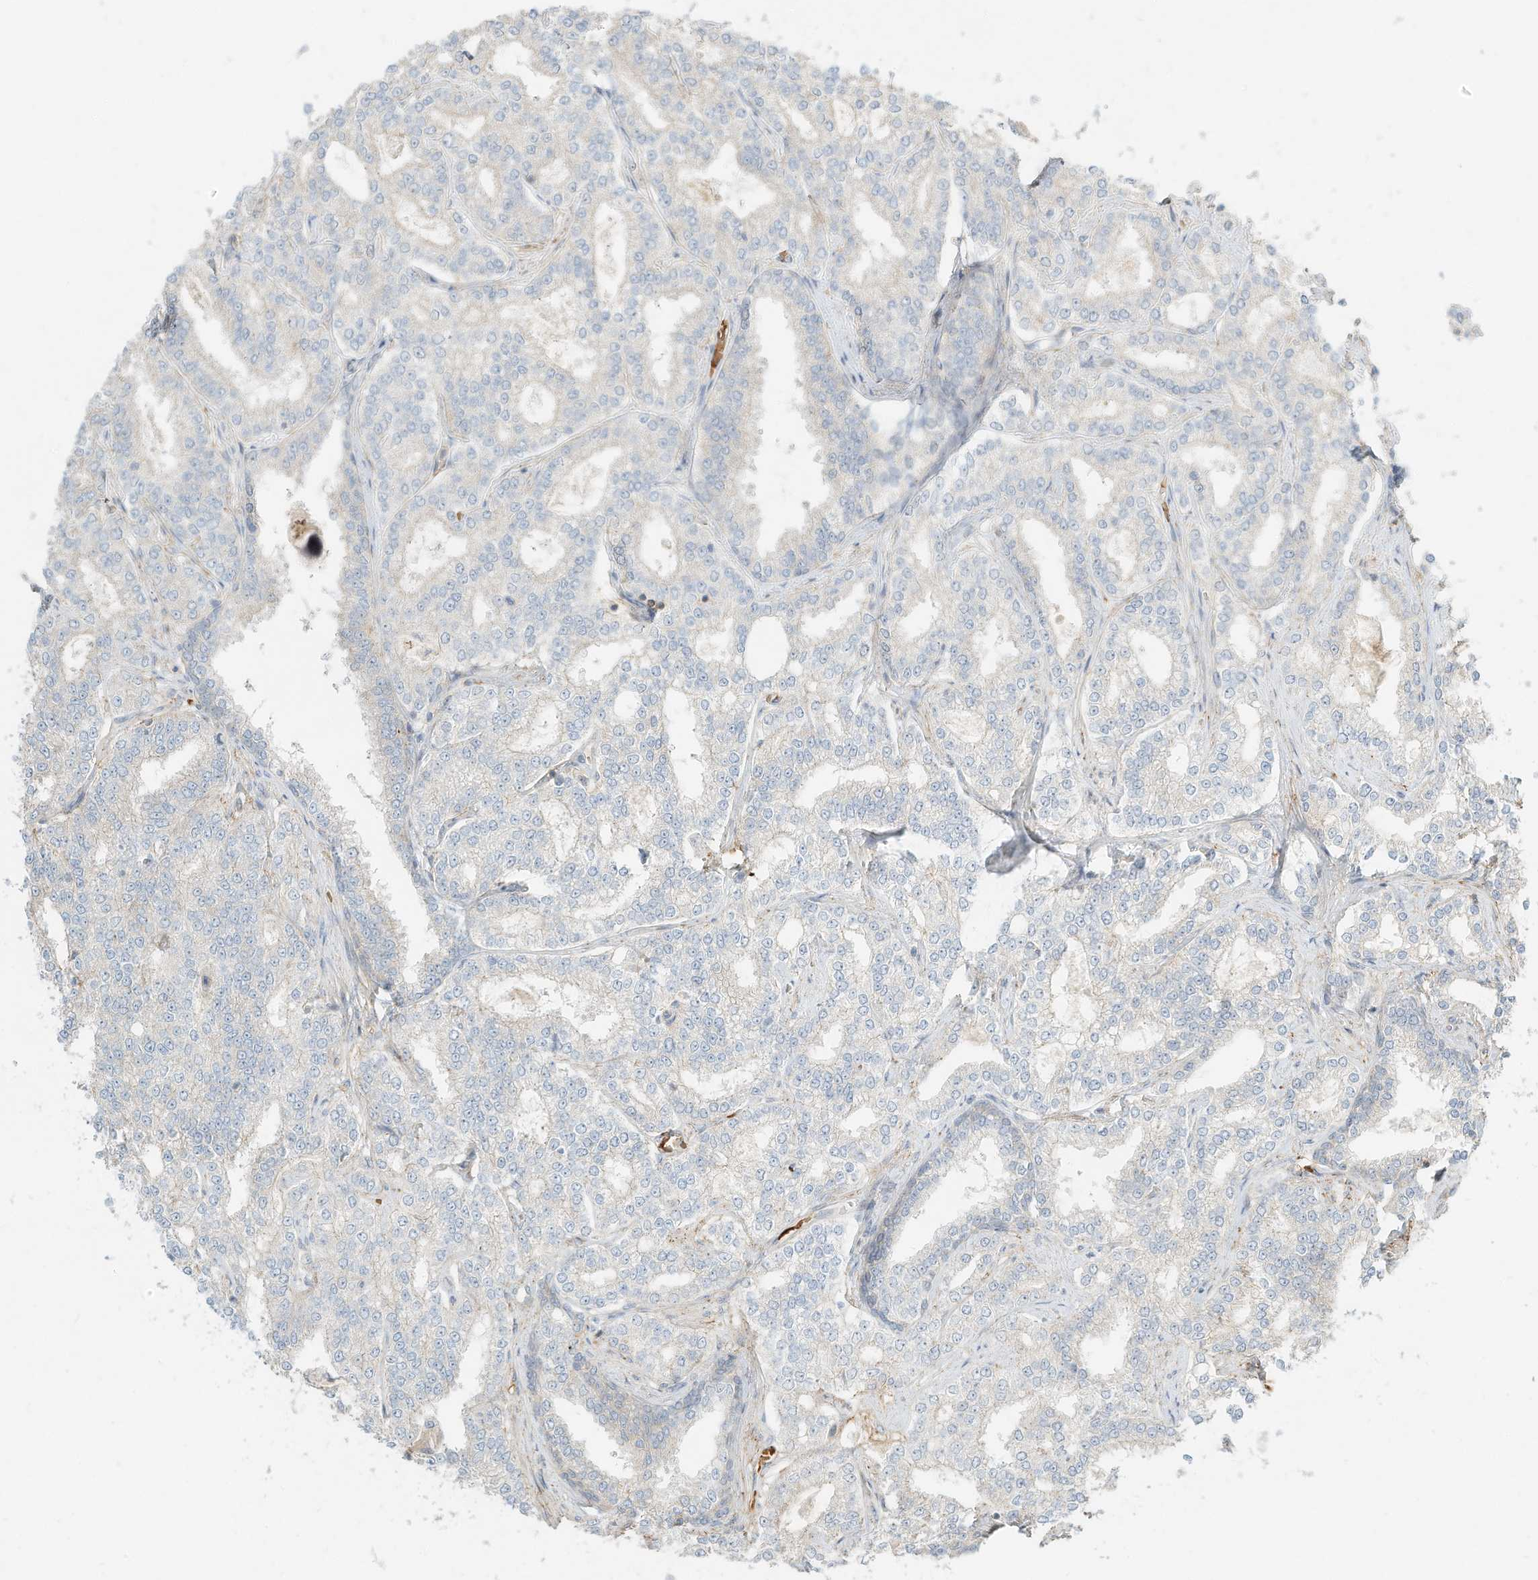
{"staining": {"intensity": "negative", "quantity": "none", "location": "none"}, "tissue": "prostate cancer", "cell_type": "Tumor cells", "image_type": "cancer", "snomed": [{"axis": "morphology", "description": "Normal tissue, NOS"}, {"axis": "morphology", "description": "Adenocarcinoma, High grade"}, {"axis": "topography", "description": "Prostate"}], "caption": "Tumor cells show no significant positivity in prostate cancer.", "gene": "OFD1", "patient": {"sex": "male", "age": 83}}